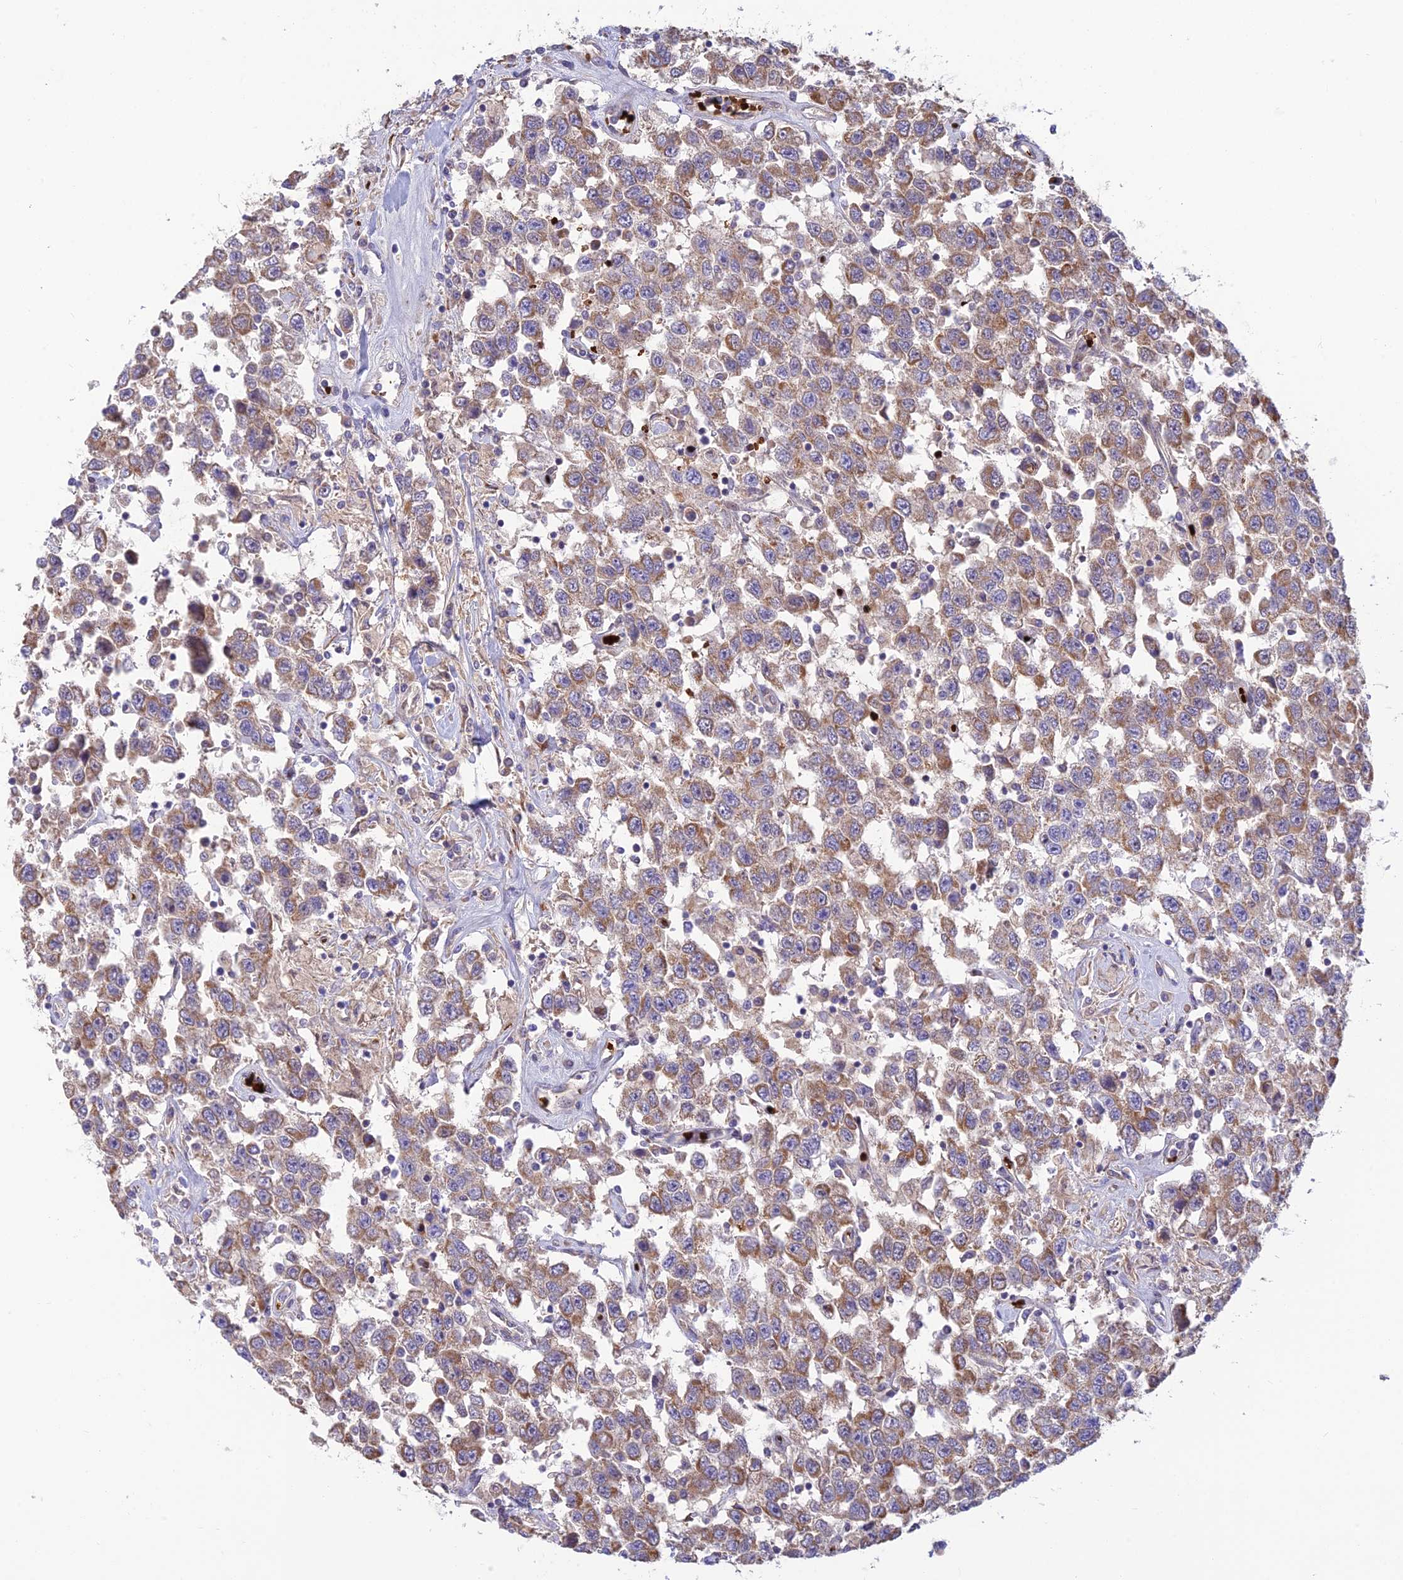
{"staining": {"intensity": "moderate", "quantity": "25%-75%", "location": "cytoplasmic/membranous"}, "tissue": "testis cancer", "cell_type": "Tumor cells", "image_type": "cancer", "snomed": [{"axis": "morphology", "description": "Seminoma, NOS"}, {"axis": "topography", "description": "Testis"}], "caption": "Approximately 25%-75% of tumor cells in testis seminoma exhibit moderate cytoplasmic/membranous protein staining as visualized by brown immunohistochemical staining.", "gene": "UFSP2", "patient": {"sex": "male", "age": 41}}